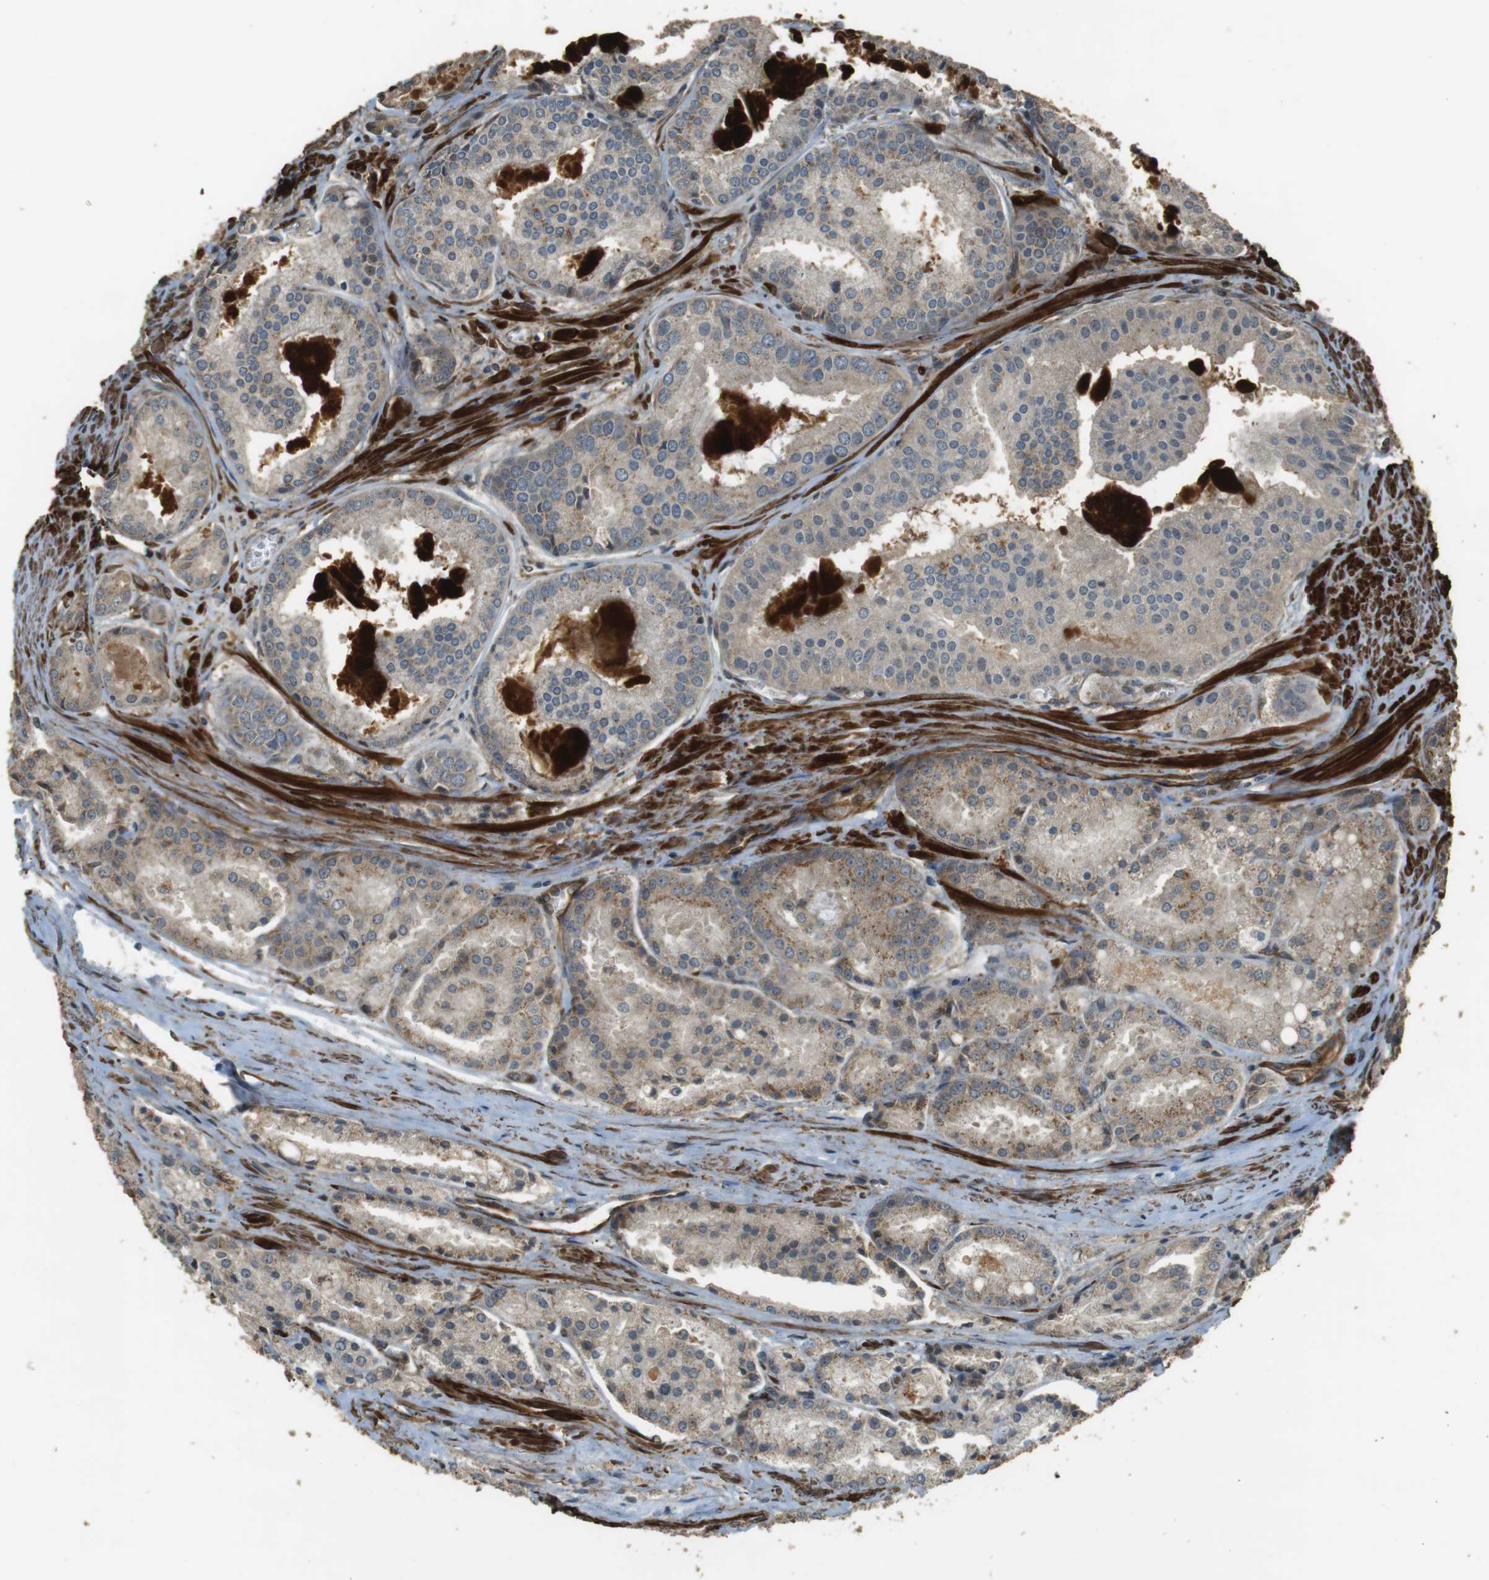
{"staining": {"intensity": "weak", "quantity": "<25%", "location": "cytoplasmic/membranous"}, "tissue": "prostate cancer", "cell_type": "Tumor cells", "image_type": "cancer", "snomed": [{"axis": "morphology", "description": "Adenocarcinoma, Low grade"}, {"axis": "topography", "description": "Prostate"}], "caption": "Tumor cells show no significant staining in prostate cancer (low-grade adenocarcinoma).", "gene": "MSRB3", "patient": {"sex": "male", "age": 64}}